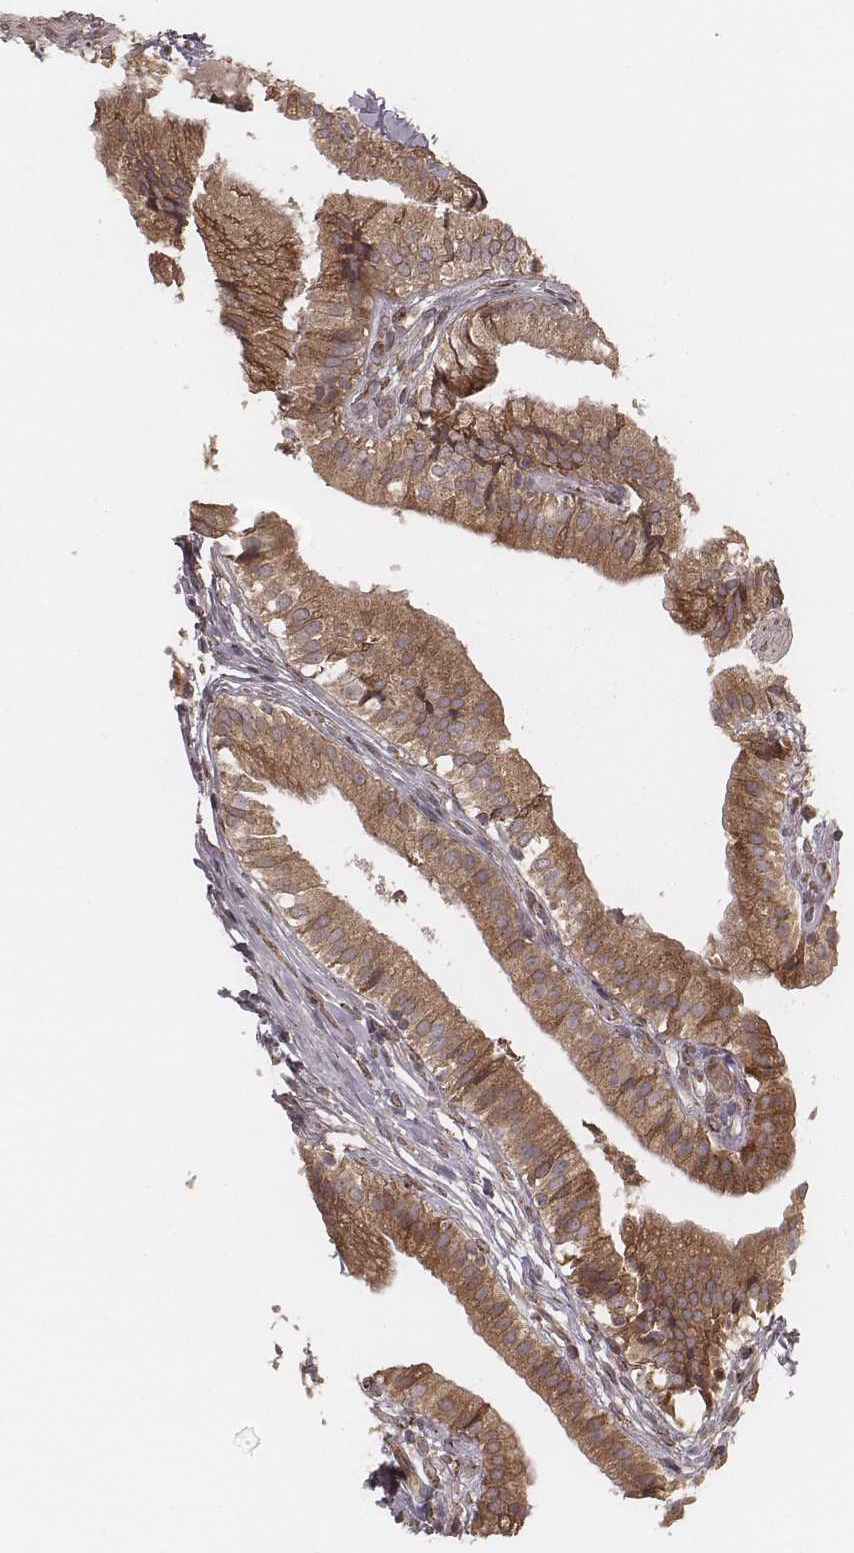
{"staining": {"intensity": "moderate", "quantity": ">75%", "location": "cytoplasmic/membranous"}, "tissue": "gallbladder", "cell_type": "Glandular cells", "image_type": "normal", "snomed": [{"axis": "morphology", "description": "Normal tissue, NOS"}, {"axis": "topography", "description": "Gallbladder"}], "caption": "Immunohistochemical staining of benign human gallbladder reveals >75% levels of moderate cytoplasmic/membranous protein staining in approximately >75% of glandular cells.", "gene": "MYO19", "patient": {"sex": "female", "age": 47}}